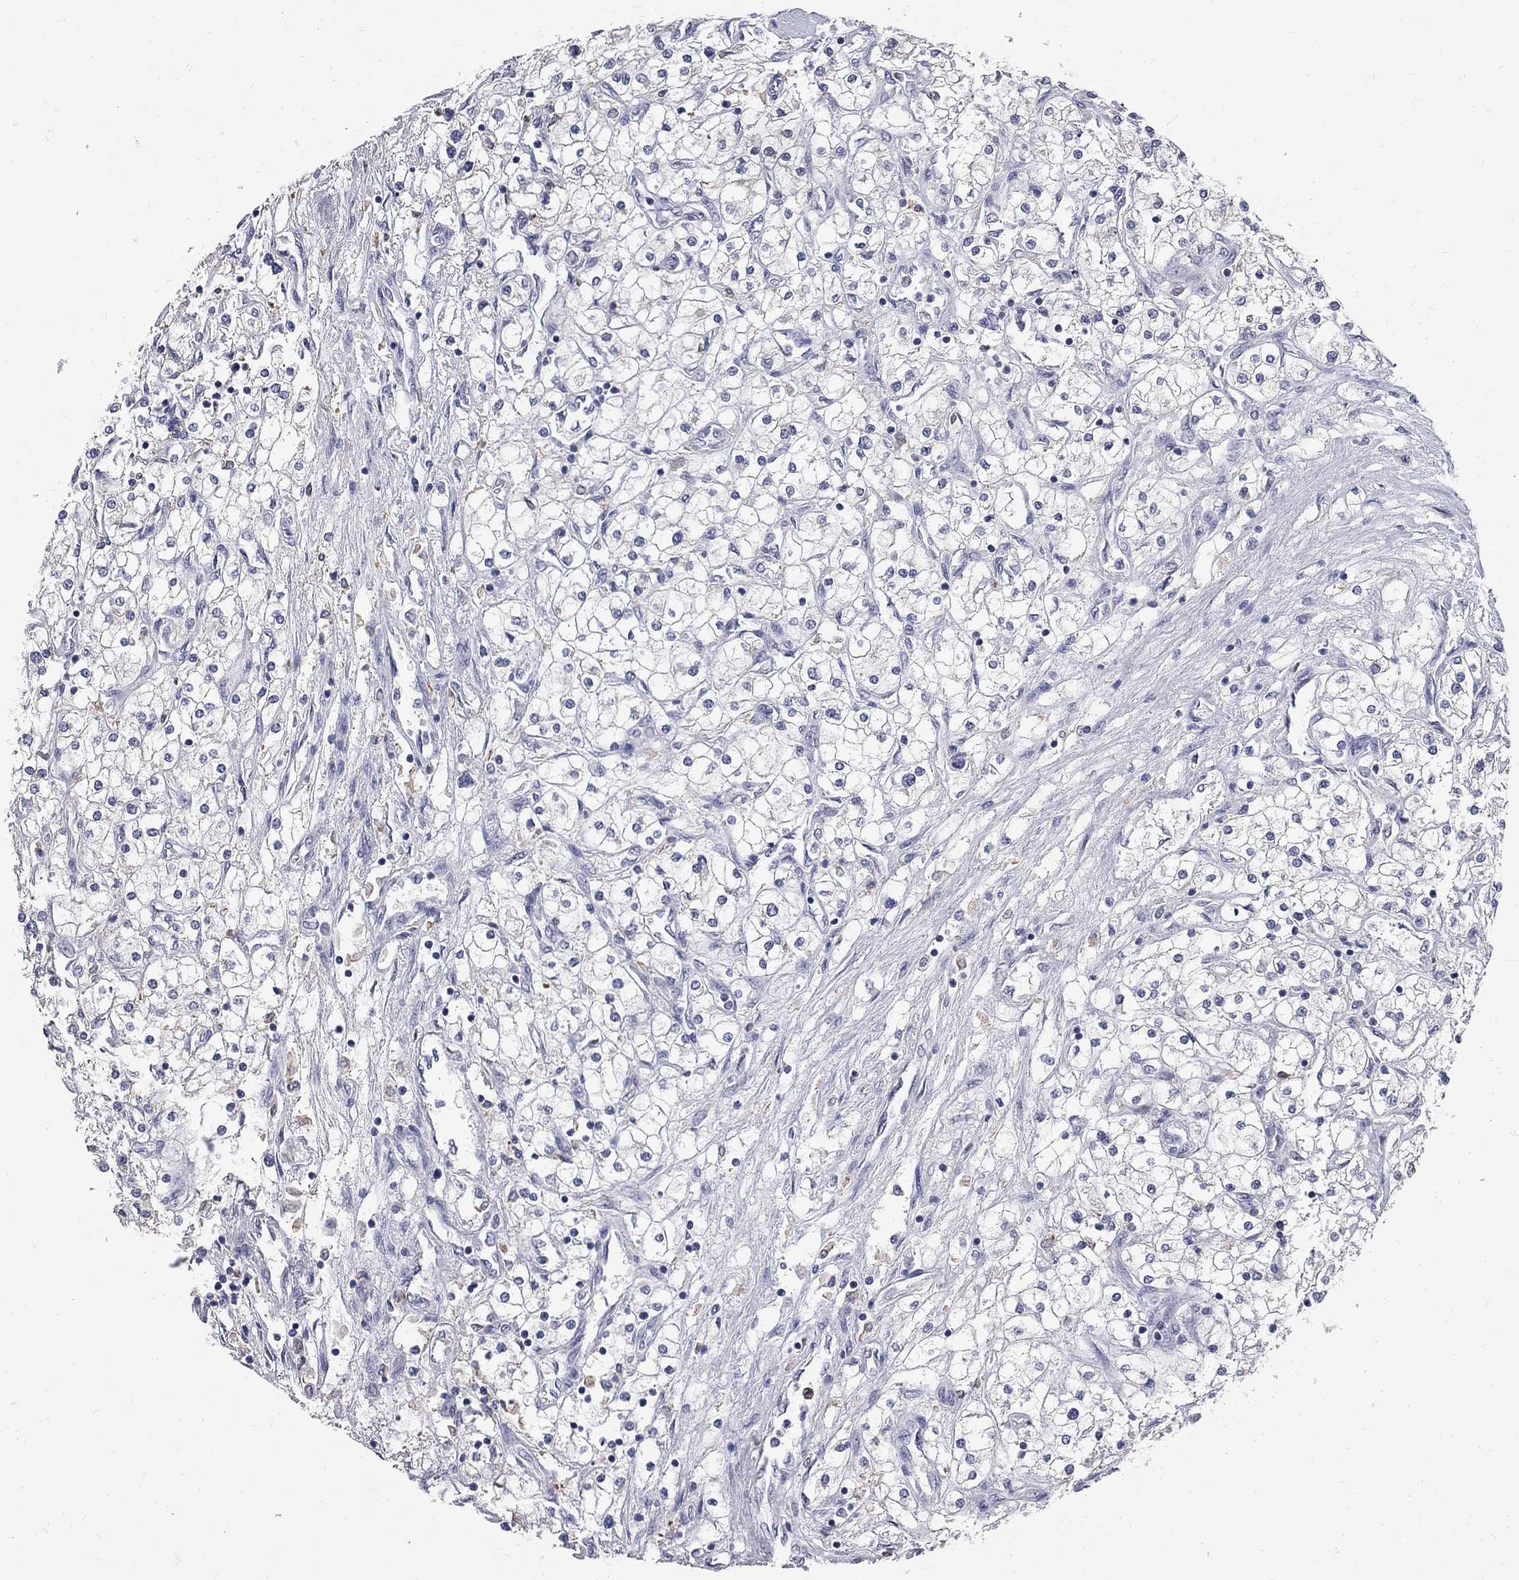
{"staining": {"intensity": "negative", "quantity": "none", "location": "none"}, "tissue": "renal cancer", "cell_type": "Tumor cells", "image_type": "cancer", "snomed": [{"axis": "morphology", "description": "Adenocarcinoma, NOS"}, {"axis": "topography", "description": "Kidney"}], "caption": "Tumor cells show no significant protein positivity in renal cancer (adenocarcinoma).", "gene": "NOS2", "patient": {"sex": "male", "age": 80}}